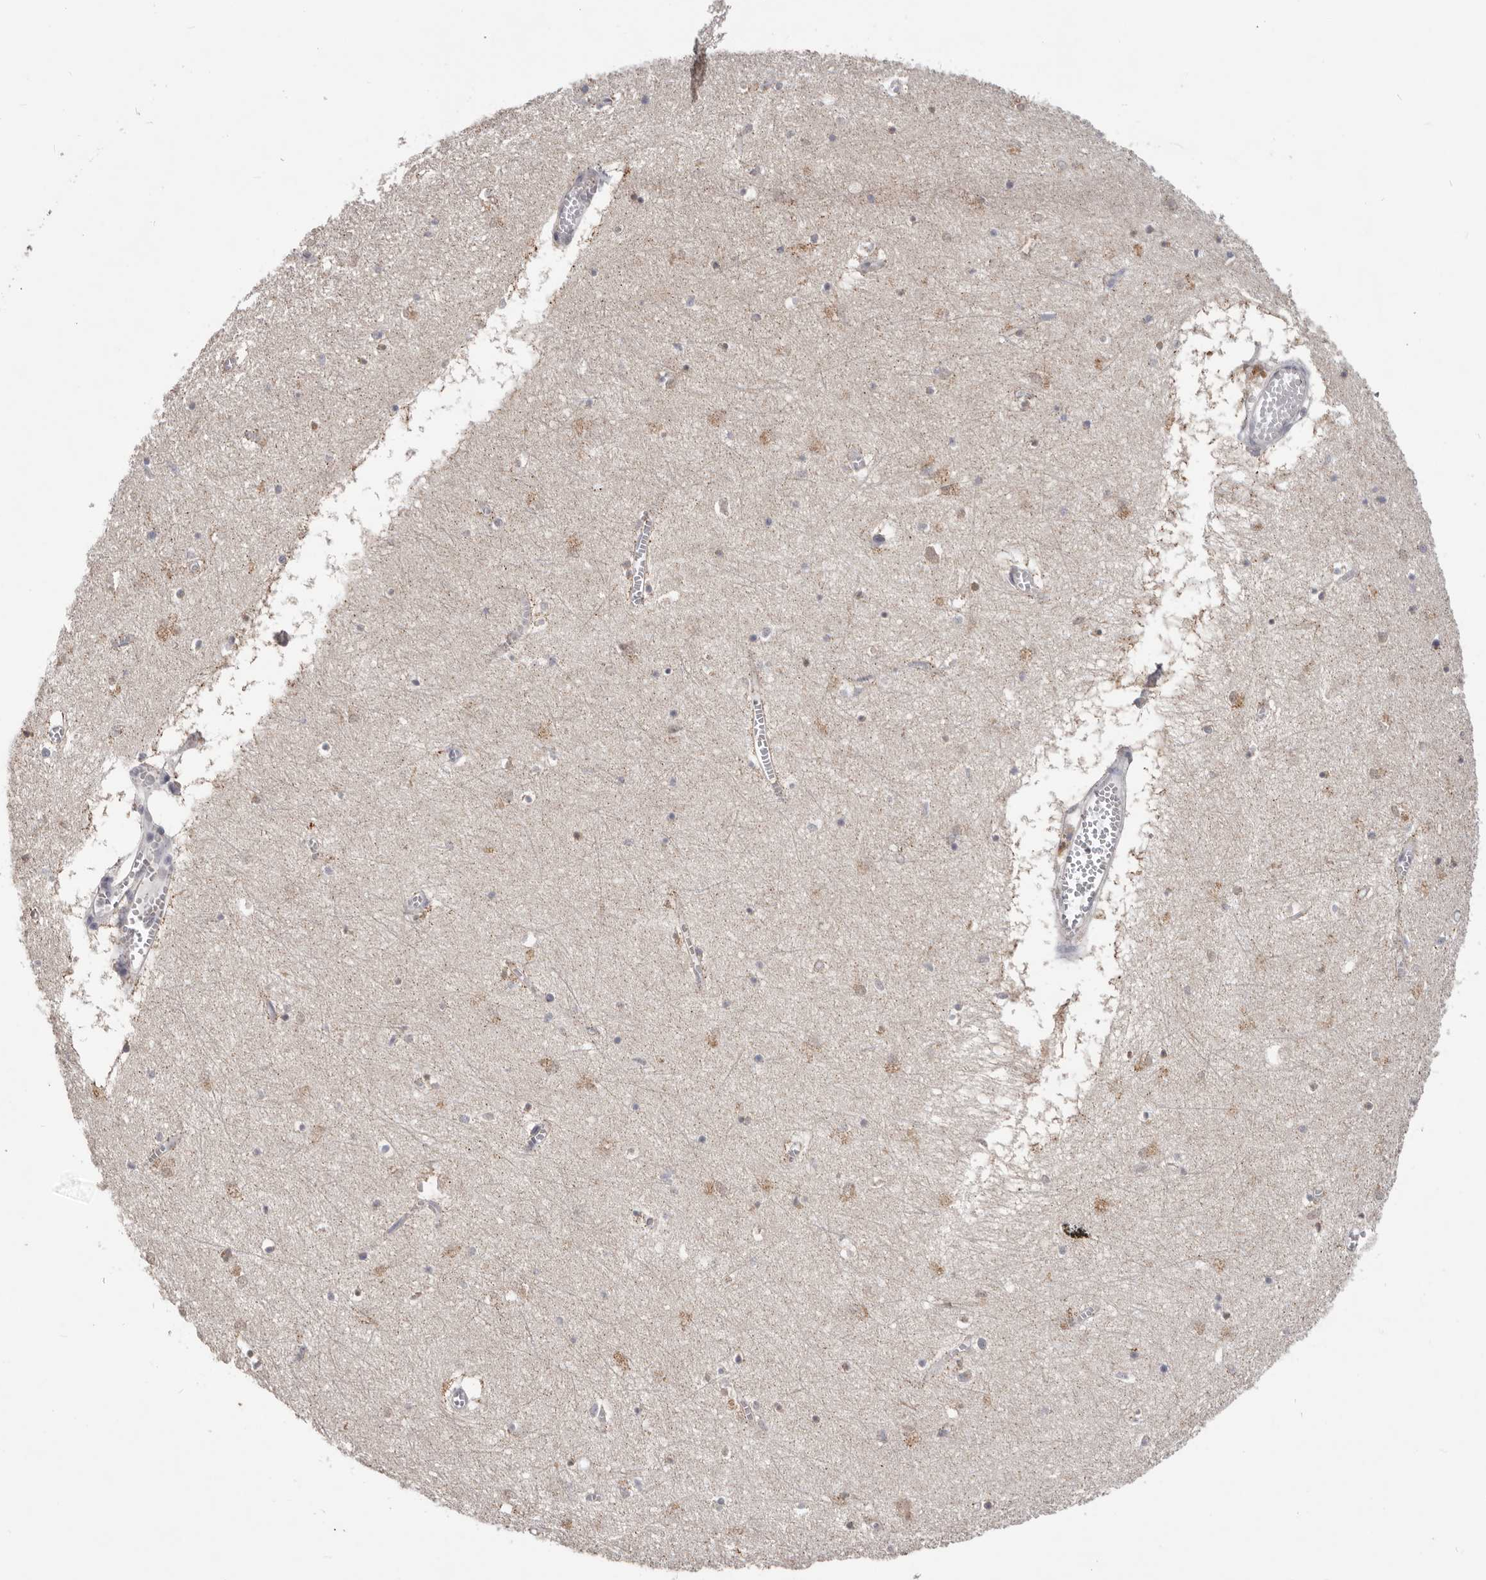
{"staining": {"intensity": "moderate", "quantity": "<25%", "location": "cytoplasmic/membranous"}, "tissue": "hippocampus", "cell_type": "Glial cells", "image_type": "normal", "snomed": [{"axis": "morphology", "description": "Normal tissue, NOS"}, {"axis": "topography", "description": "Hippocampus"}], "caption": "Hippocampus stained with DAB (3,3'-diaminobenzidine) immunohistochemistry exhibits low levels of moderate cytoplasmic/membranous staining in about <25% of glial cells. (Brightfield microscopy of DAB IHC at high magnification).", "gene": "WDR77", "patient": {"sex": "male", "age": 70}}